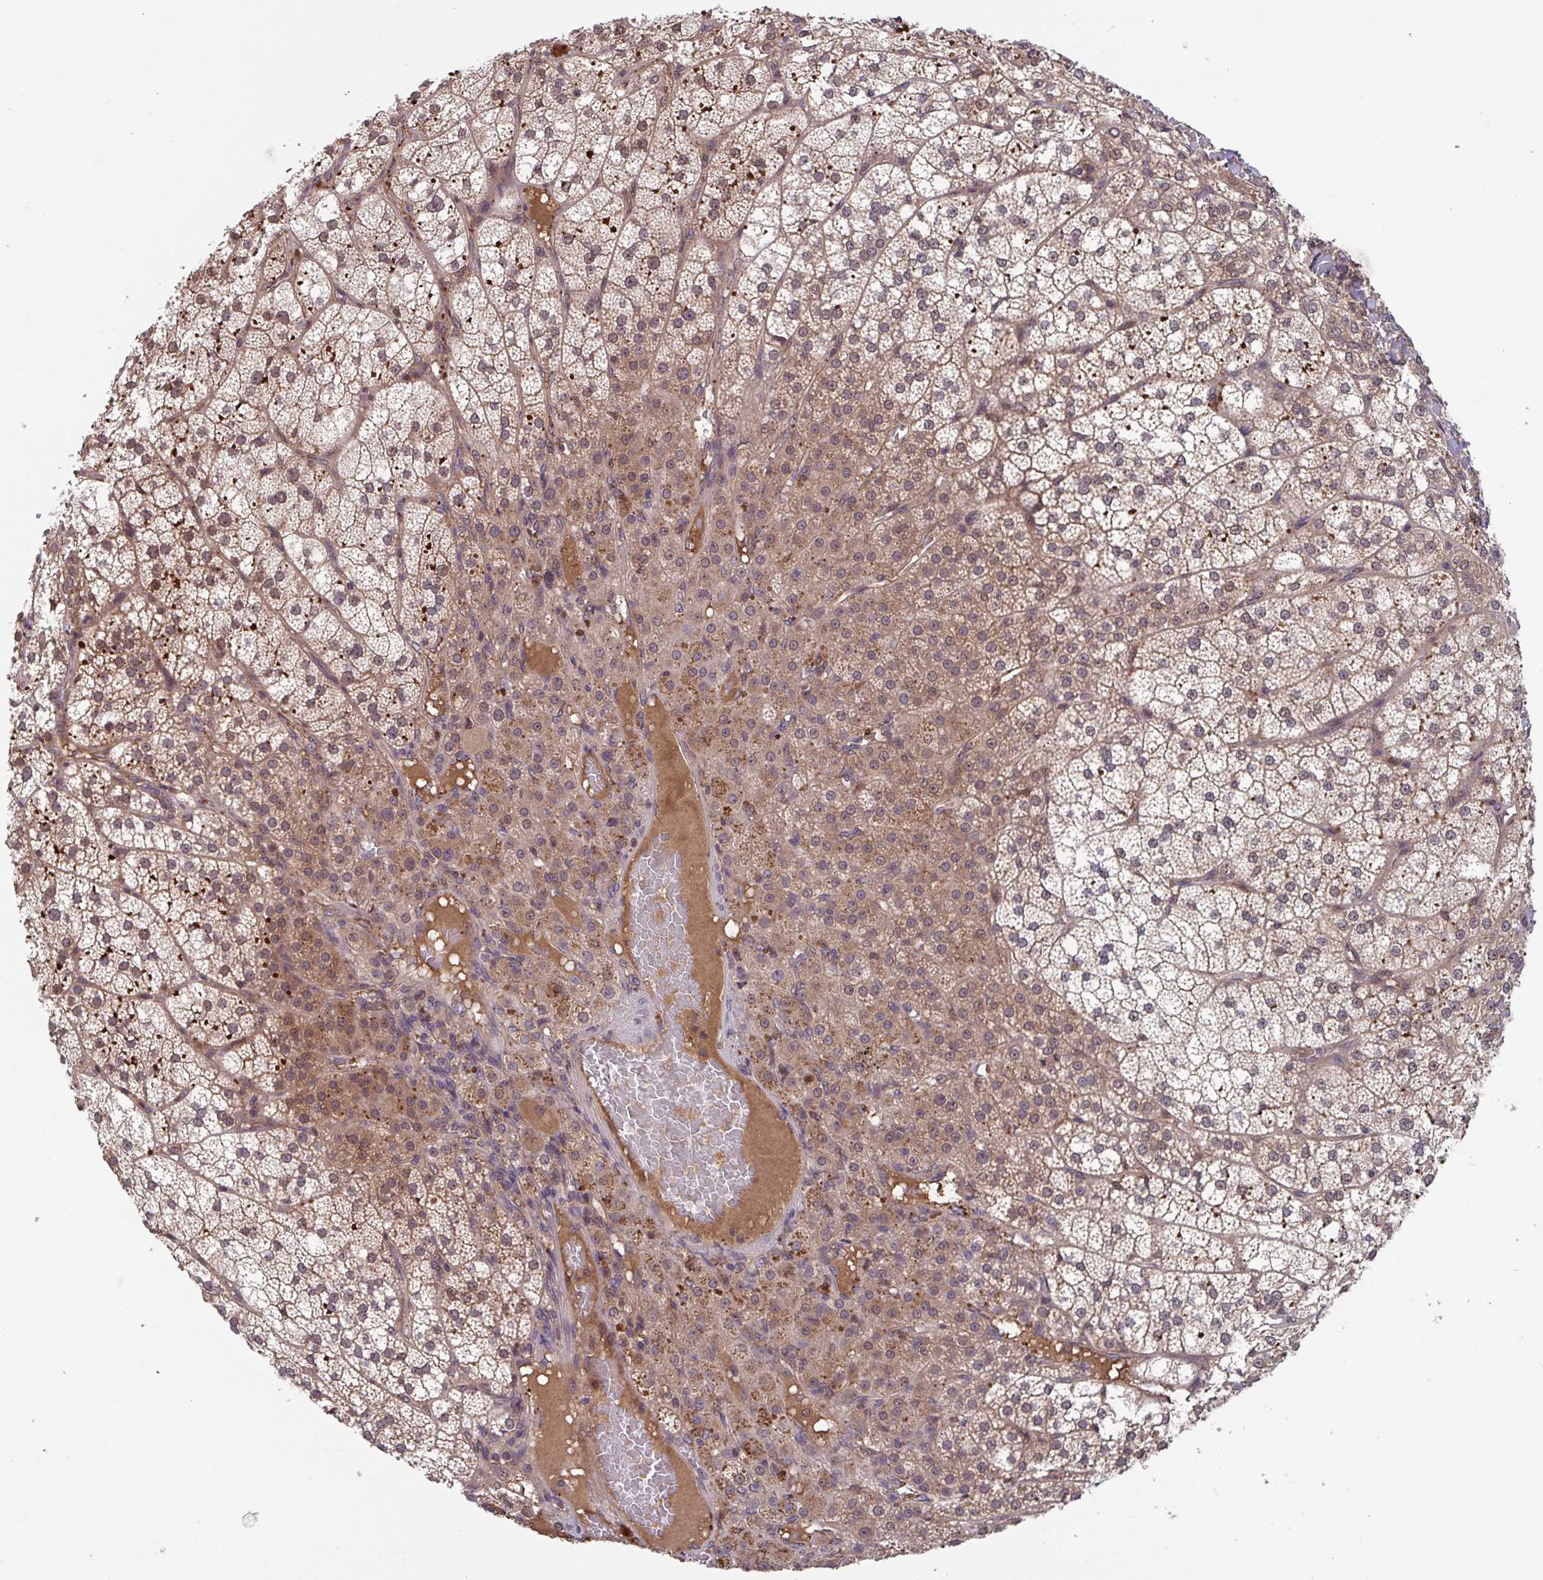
{"staining": {"intensity": "moderate", "quantity": ">75%", "location": "cytoplasmic/membranous,nuclear"}, "tissue": "adrenal gland", "cell_type": "Glandular cells", "image_type": "normal", "snomed": [{"axis": "morphology", "description": "Normal tissue, NOS"}, {"axis": "topography", "description": "Adrenal gland"}], "caption": "High-power microscopy captured an immunohistochemistry histopathology image of unremarkable adrenal gland, revealing moderate cytoplasmic/membranous,nuclear positivity in approximately >75% of glandular cells.", "gene": "TIGAR", "patient": {"sex": "female", "age": 60}}